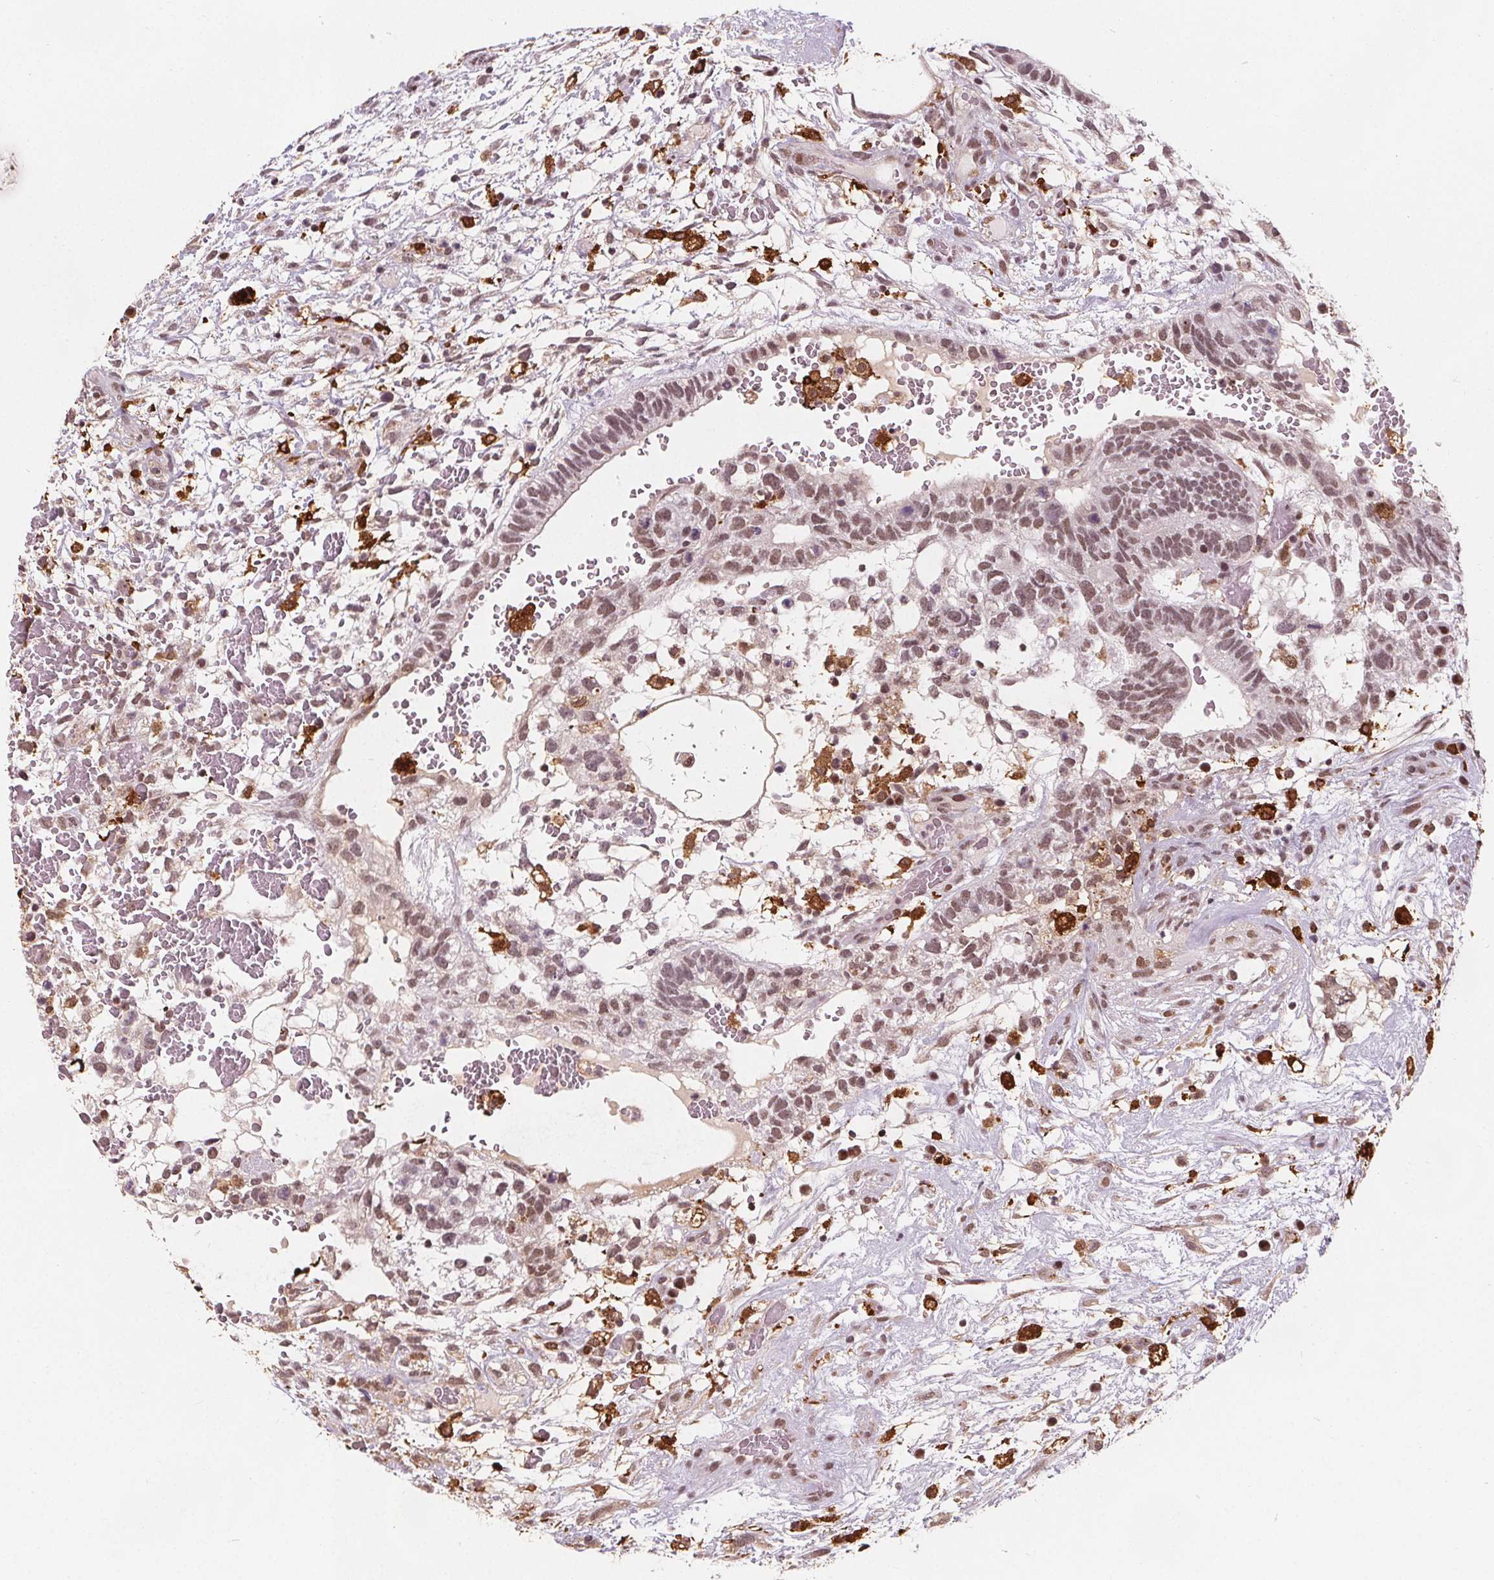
{"staining": {"intensity": "moderate", "quantity": "25%-75%", "location": "nuclear"}, "tissue": "testis cancer", "cell_type": "Tumor cells", "image_type": "cancer", "snomed": [{"axis": "morphology", "description": "Normal tissue, NOS"}, {"axis": "morphology", "description": "Carcinoma, Embryonal, NOS"}, {"axis": "topography", "description": "Testis"}], "caption": "Moderate nuclear staining is present in about 25%-75% of tumor cells in testis embryonal carcinoma.", "gene": "DPM2", "patient": {"sex": "male", "age": 32}}